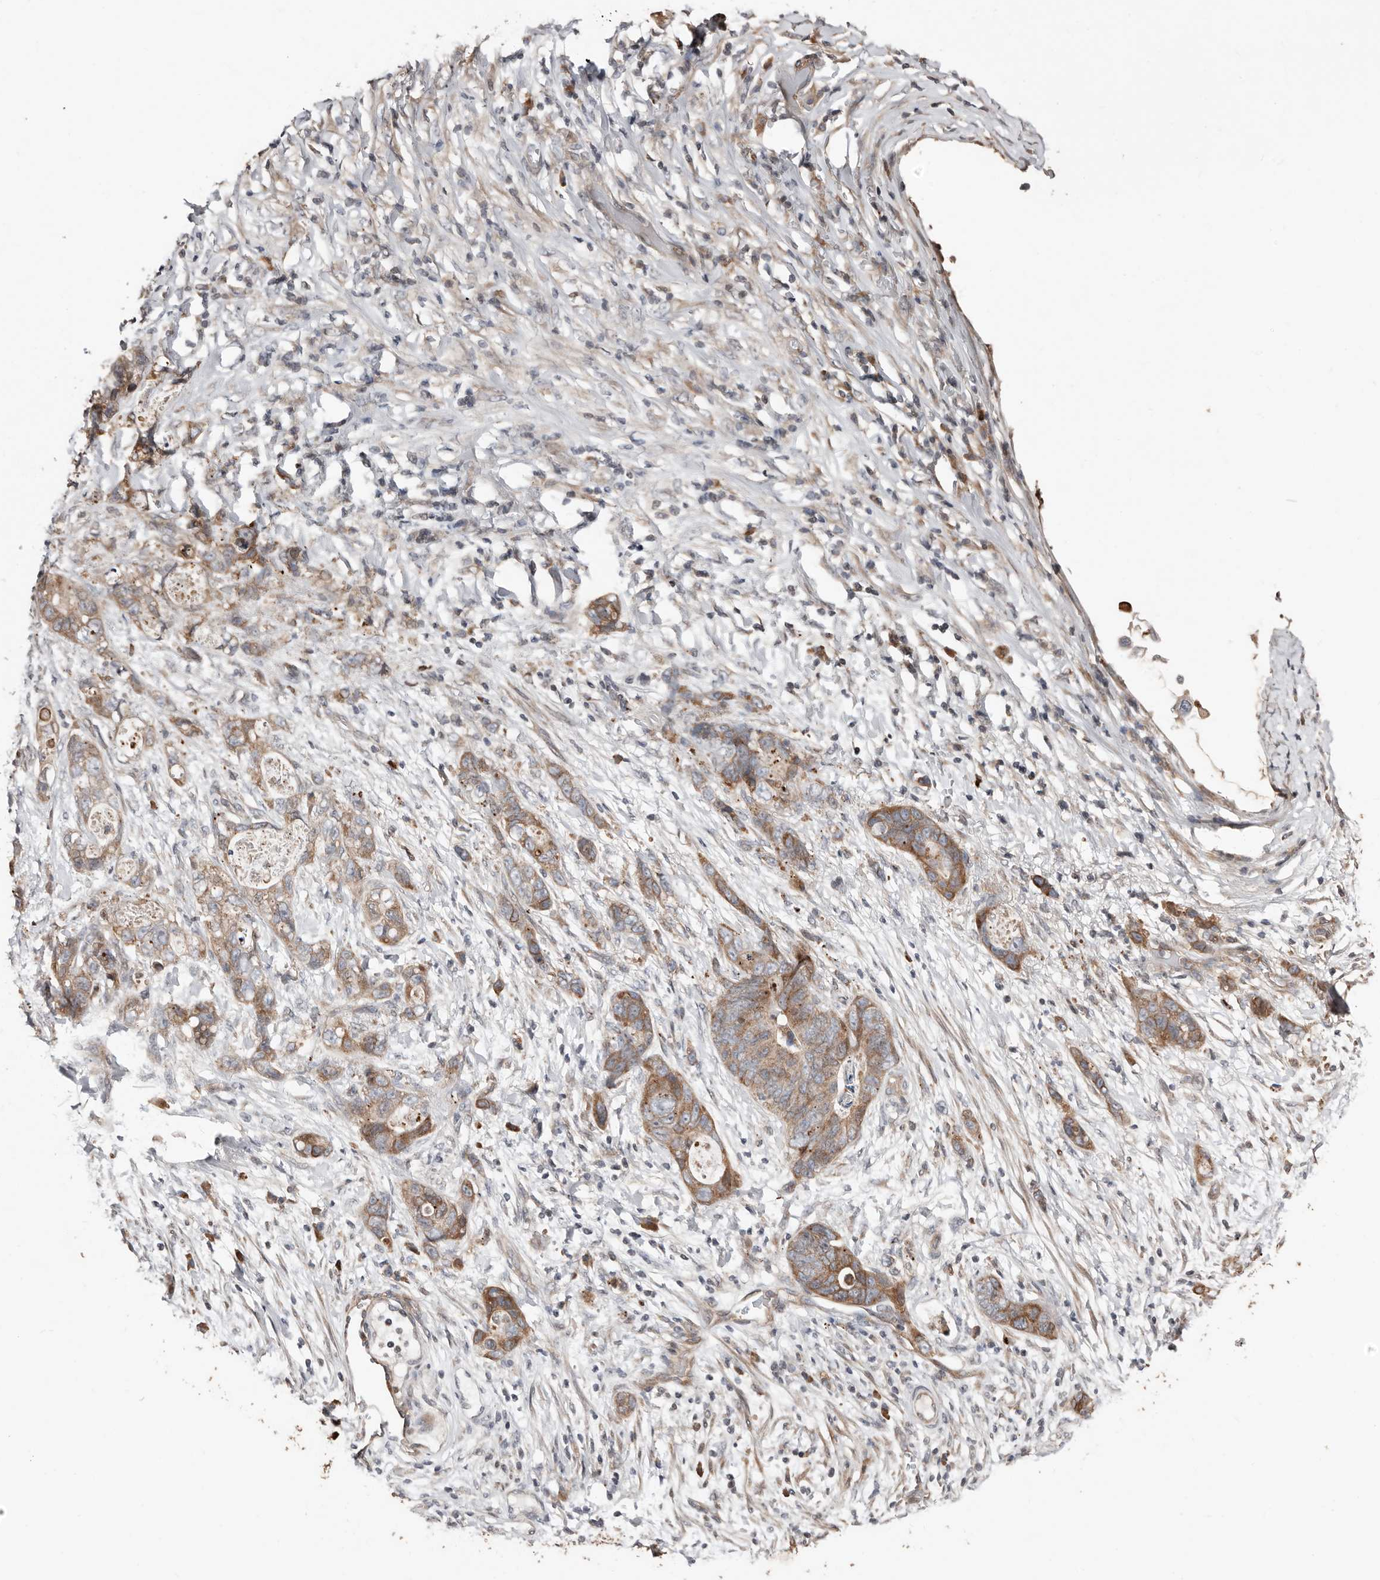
{"staining": {"intensity": "moderate", "quantity": ">75%", "location": "cytoplasmic/membranous"}, "tissue": "stomach cancer", "cell_type": "Tumor cells", "image_type": "cancer", "snomed": [{"axis": "morphology", "description": "Normal tissue, NOS"}, {"axis": "morphology", "description": "Adenocarcinoma, NOS"}, {"axis": "topography", "description": "Stomach"}], "caption": "DAB (3,3'-diaminobenzidine) immunohistochemical staining of stomach cancer (adenocarcinoma) reveals moderate cytoplasmic/membranous protein positivity in approximately >75% of tumor cells.", "gene": "SMYD4", "patient": {"sex": "female", "age": 89}}